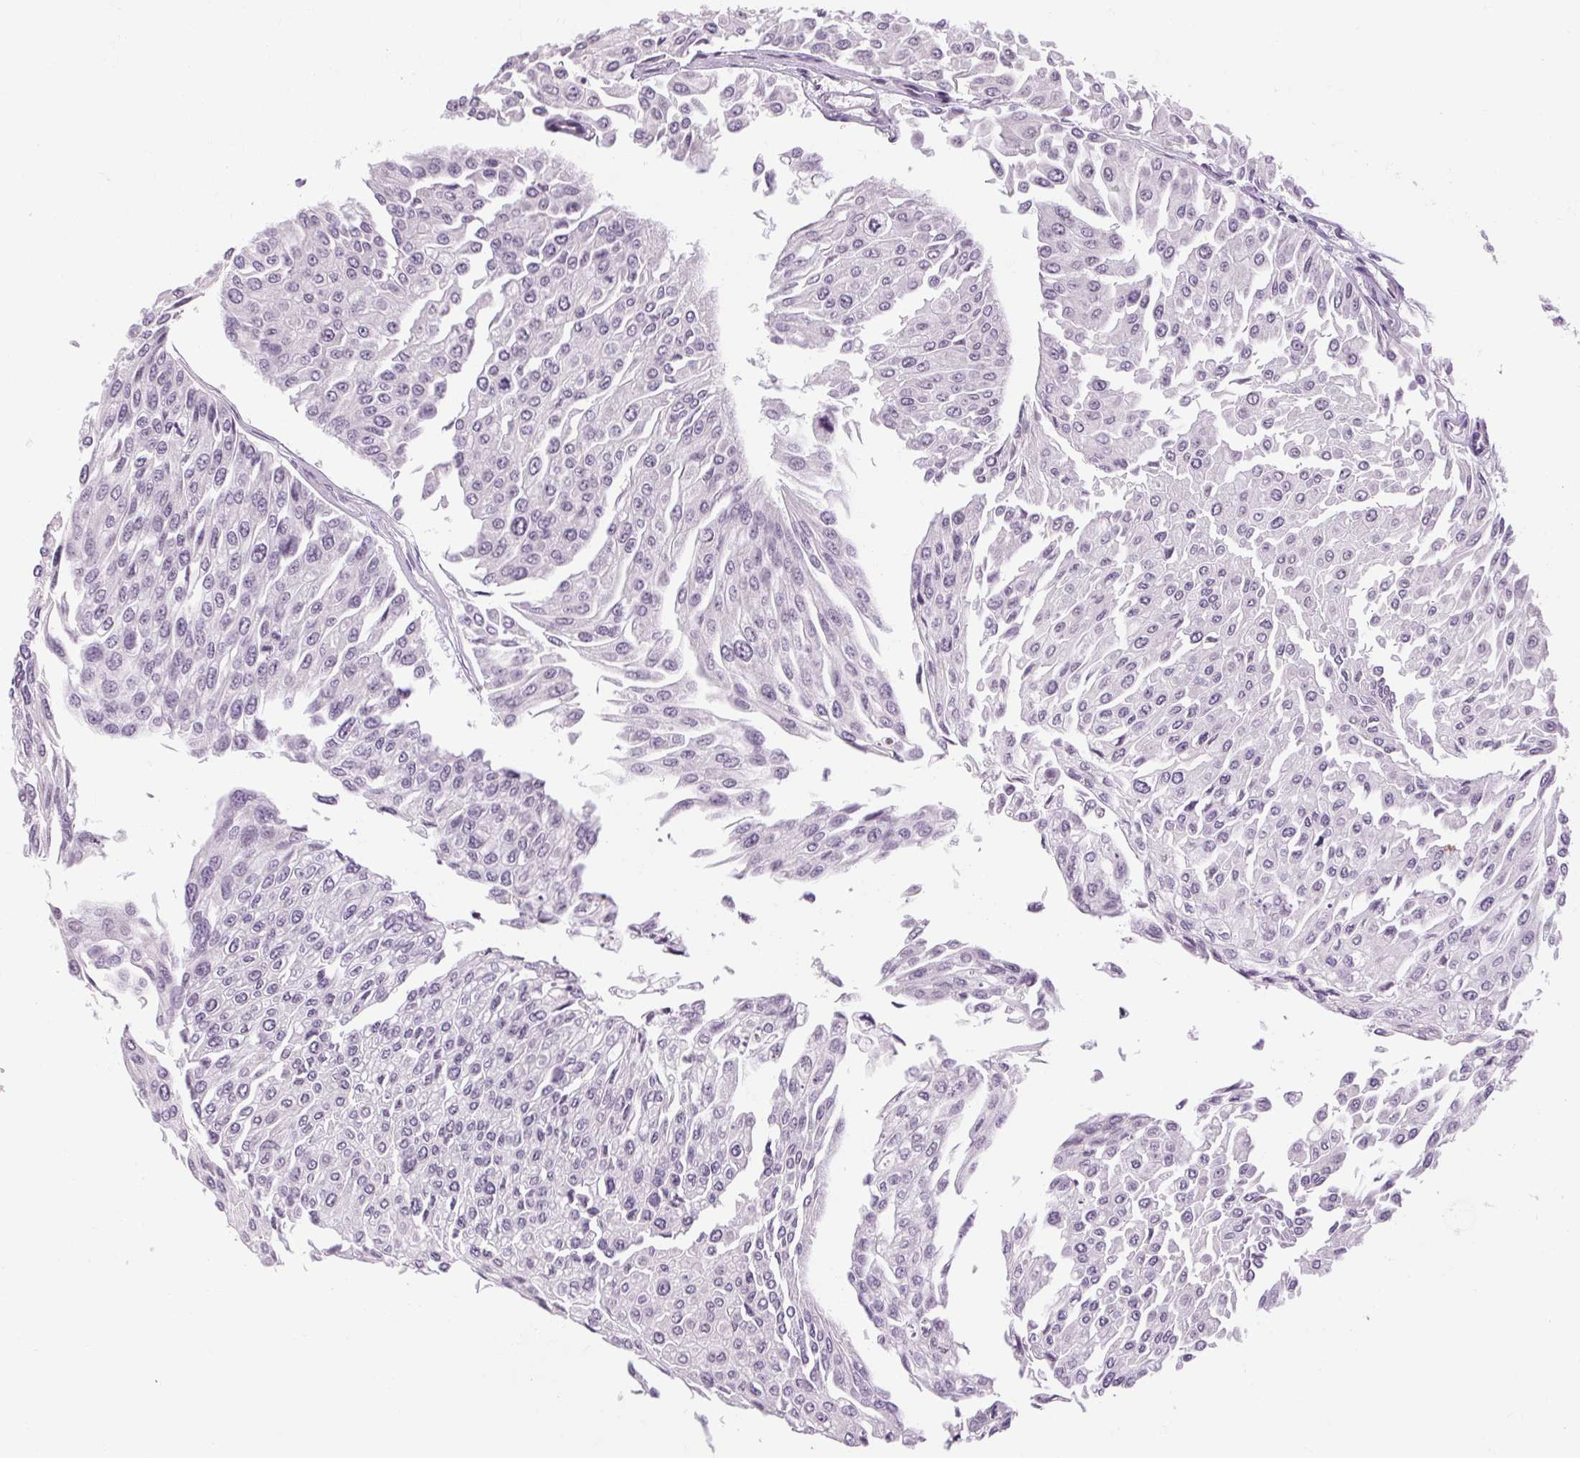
{"staining": {"intensity": "negative", "quantity": "none", "location": "none"}, "tissue": "urothelial cancer", "cell_type": "Tumor cells", "image_type": "cancer", "snomed": [{"axis": "morphology", "description": "Urothelial carcinoma, NOS"}, {"axis": "topography", "description": "Urinary bladder"}], "caption": "The immunohistochemistry photomicrograph has no significant positivity in tumor cells of transitional cell carcinoma tissue.", "gene": "KLHL40", "patient": {"sex": "male", "age": 67}}